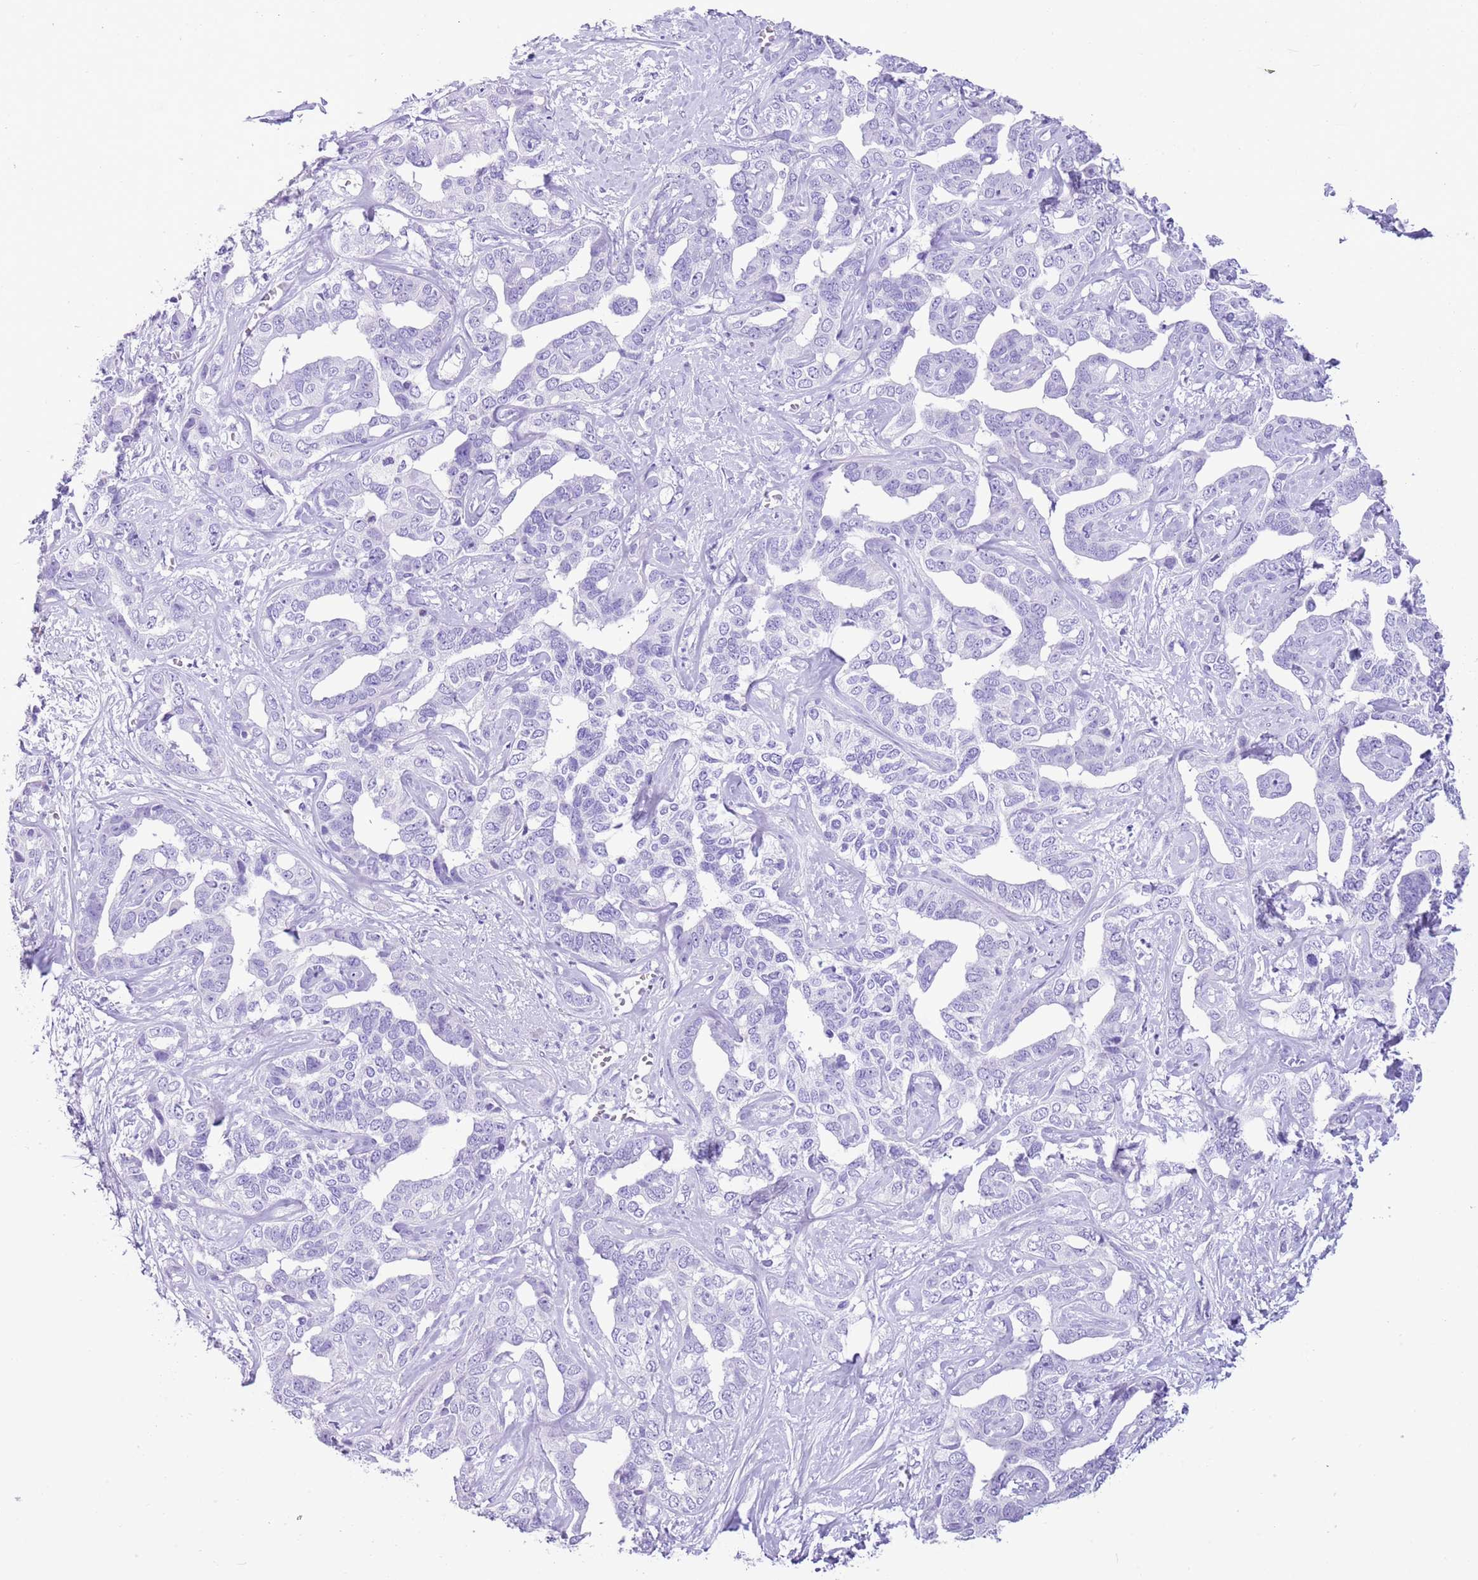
{"staining": {"intensity": "negative", "quantity": "none", "location": "none"}, "tissue": "liver cancer", "cell_type": "Tumor cells", "image_type": "cancer", "snomed": [{"axis": "morphology", "description": "Cholangiocarcinoma"}, {"axis": "topography", "description": "Liver"}], "caption": "DAB (3,3'-diaminobenzidine) immunohistochemical staining of human liver cancer (cholangiocarcinoma) reveals no significant expression in tumor cells.", "gene": "TBC1D10B", "patient": {"sex": "male", "age": 59}}